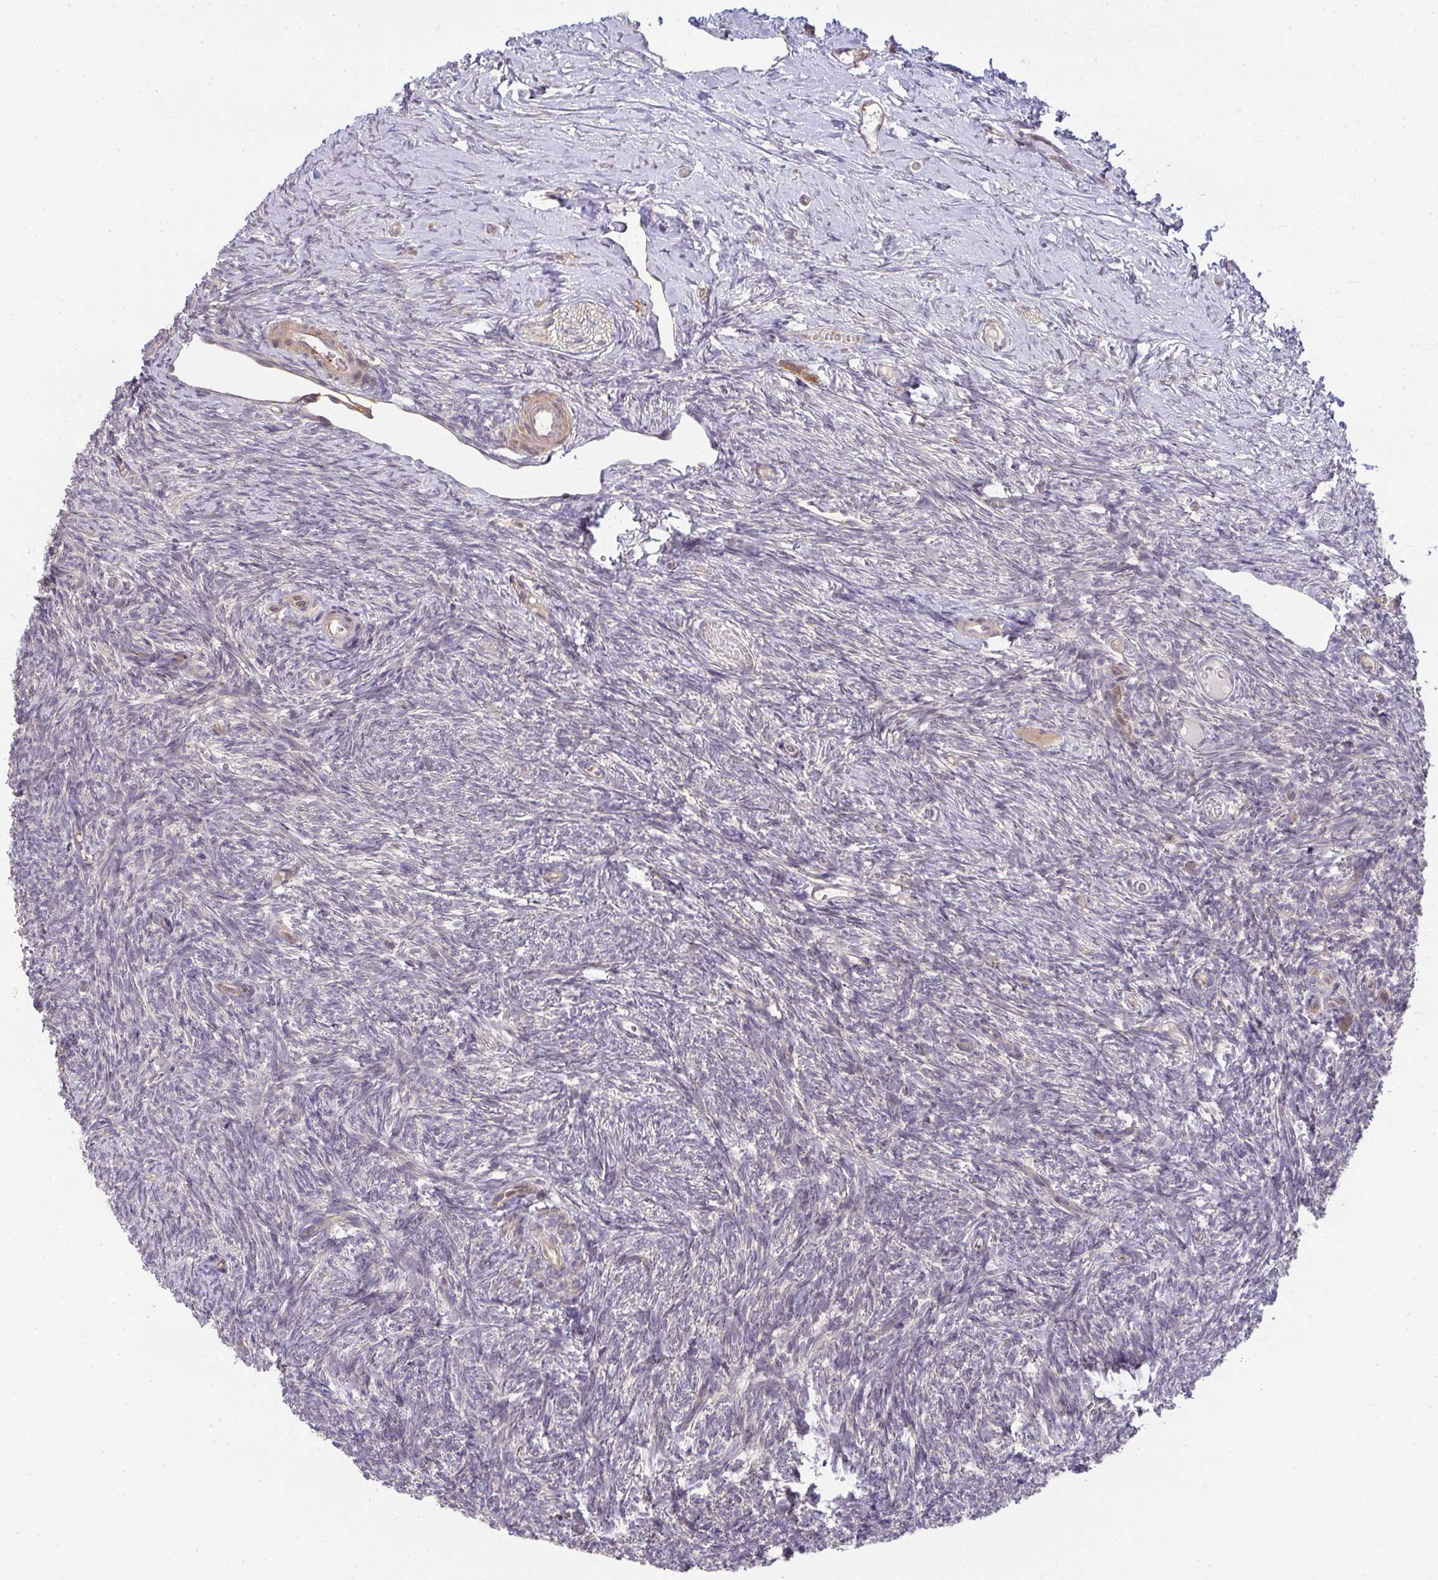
{"staining": {"intensity": "negative", "quantity": "none", "location": "none"}, "tissue": "ovary", "cell_type": "Ovarian stroma cells", "image_type": "normal", "snomed": [{"axis": "morphology", "description": "Normal tissue, NOS"}, {"axis": "topography", "description": "Ovary"}], "caption": "Immunohistochemistry (IHC) image of normal ovary: ovary stained with DAB shows no significant protein expression in ovarian stroma cells. (Immunohistochemistry, brightfield microscopy, high magnification).", "gene": "EEF1AKMT1", "patient": {"sex": "female", "age": 39}}